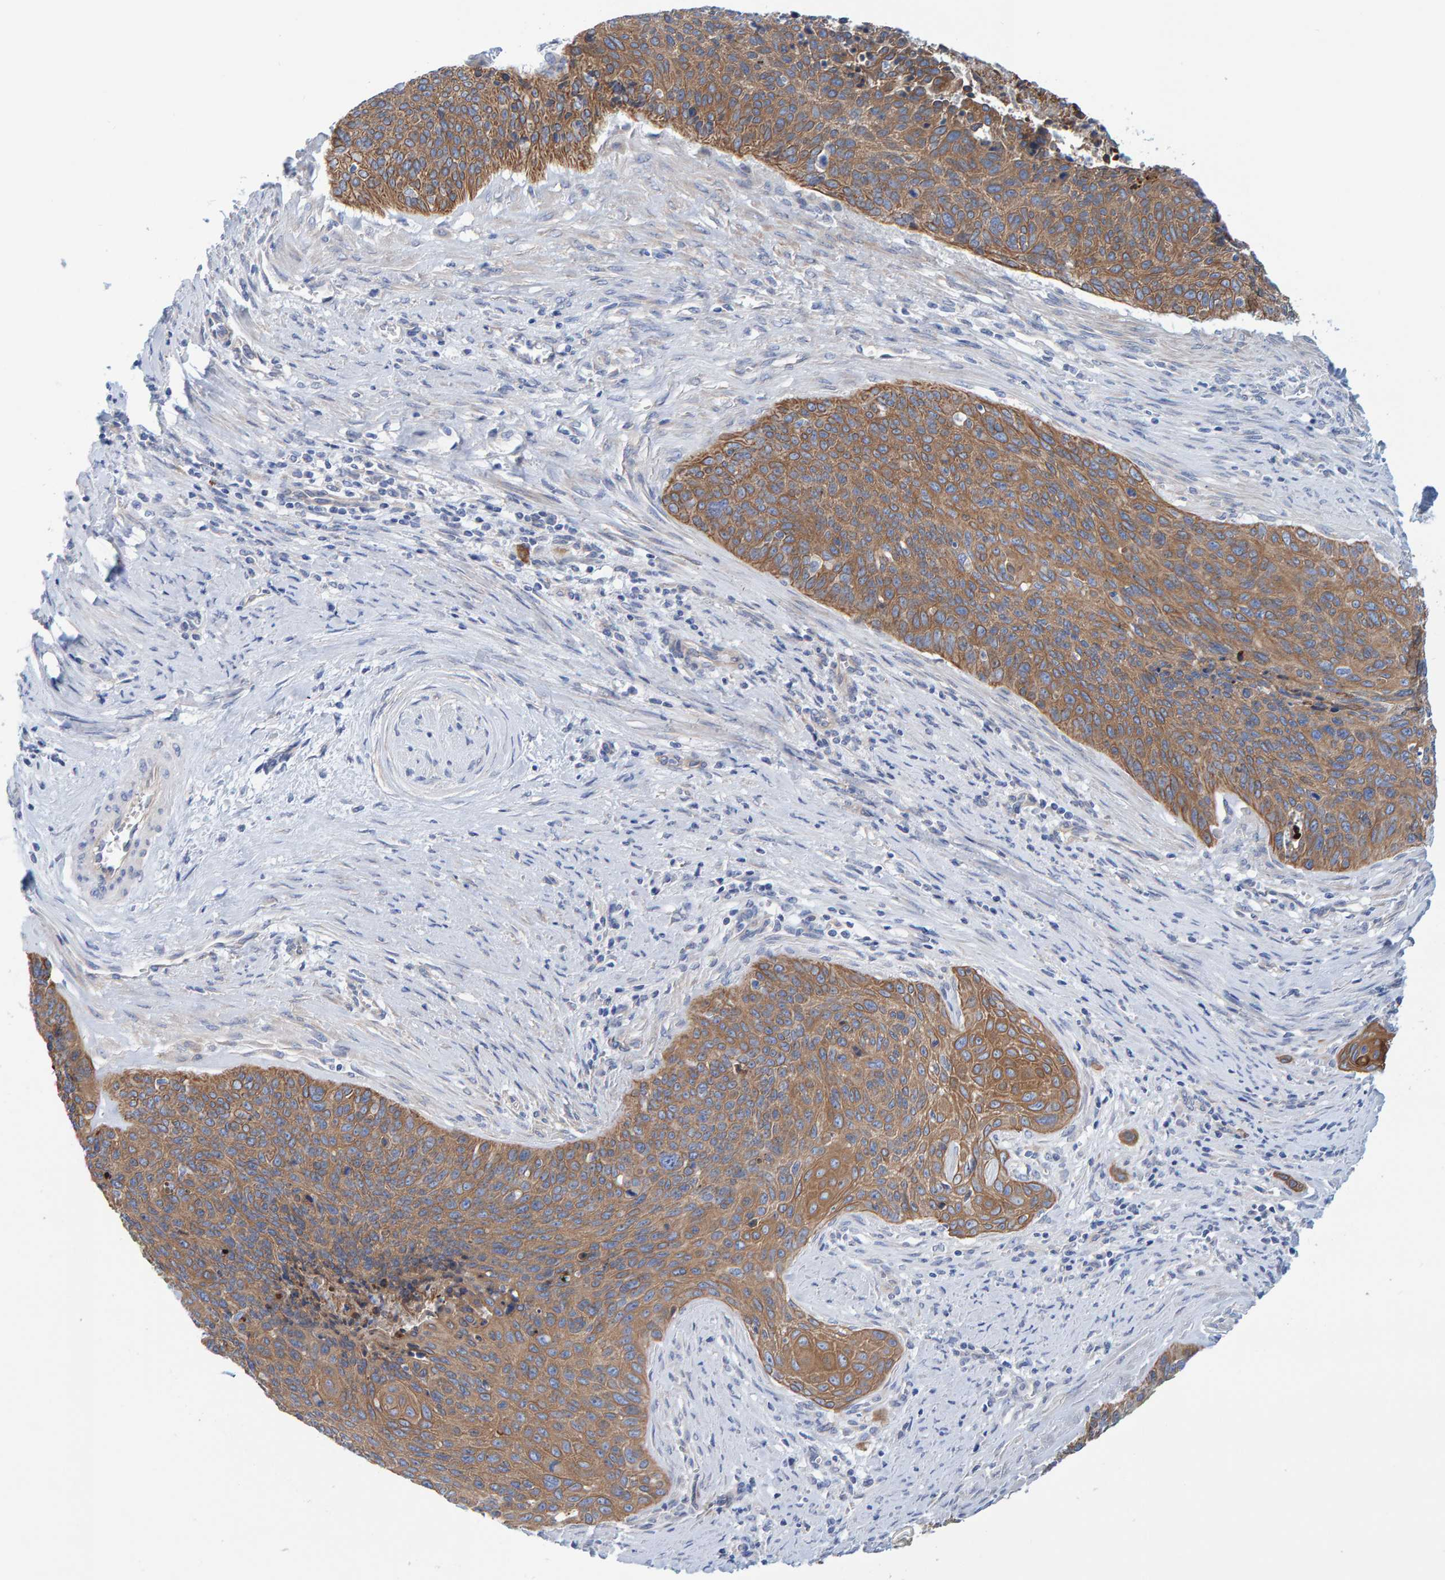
{"staining": {"intensity": "moderate", "quantity": ">75%", "location": "cytoplasmic/membranous"}, "tissue": "cervical cancer", "cell_type": "Tumor cells", "image_type": "cancer", "snomed": [{"axis": "morphology", "description": "Squamous cell carcinoma, NOS"}, {"axis": "topography", "description": "Cervix"}], "caption": "Immunohistochemical staining of squamous cell carcinoma (cervical) shows medium levels of moderate cytoplasmic/membranous protein staining in approximately >75% of tumor cells.", "gene": "JAKMIP3", "patient": {"sex": "female", "age": 55}}